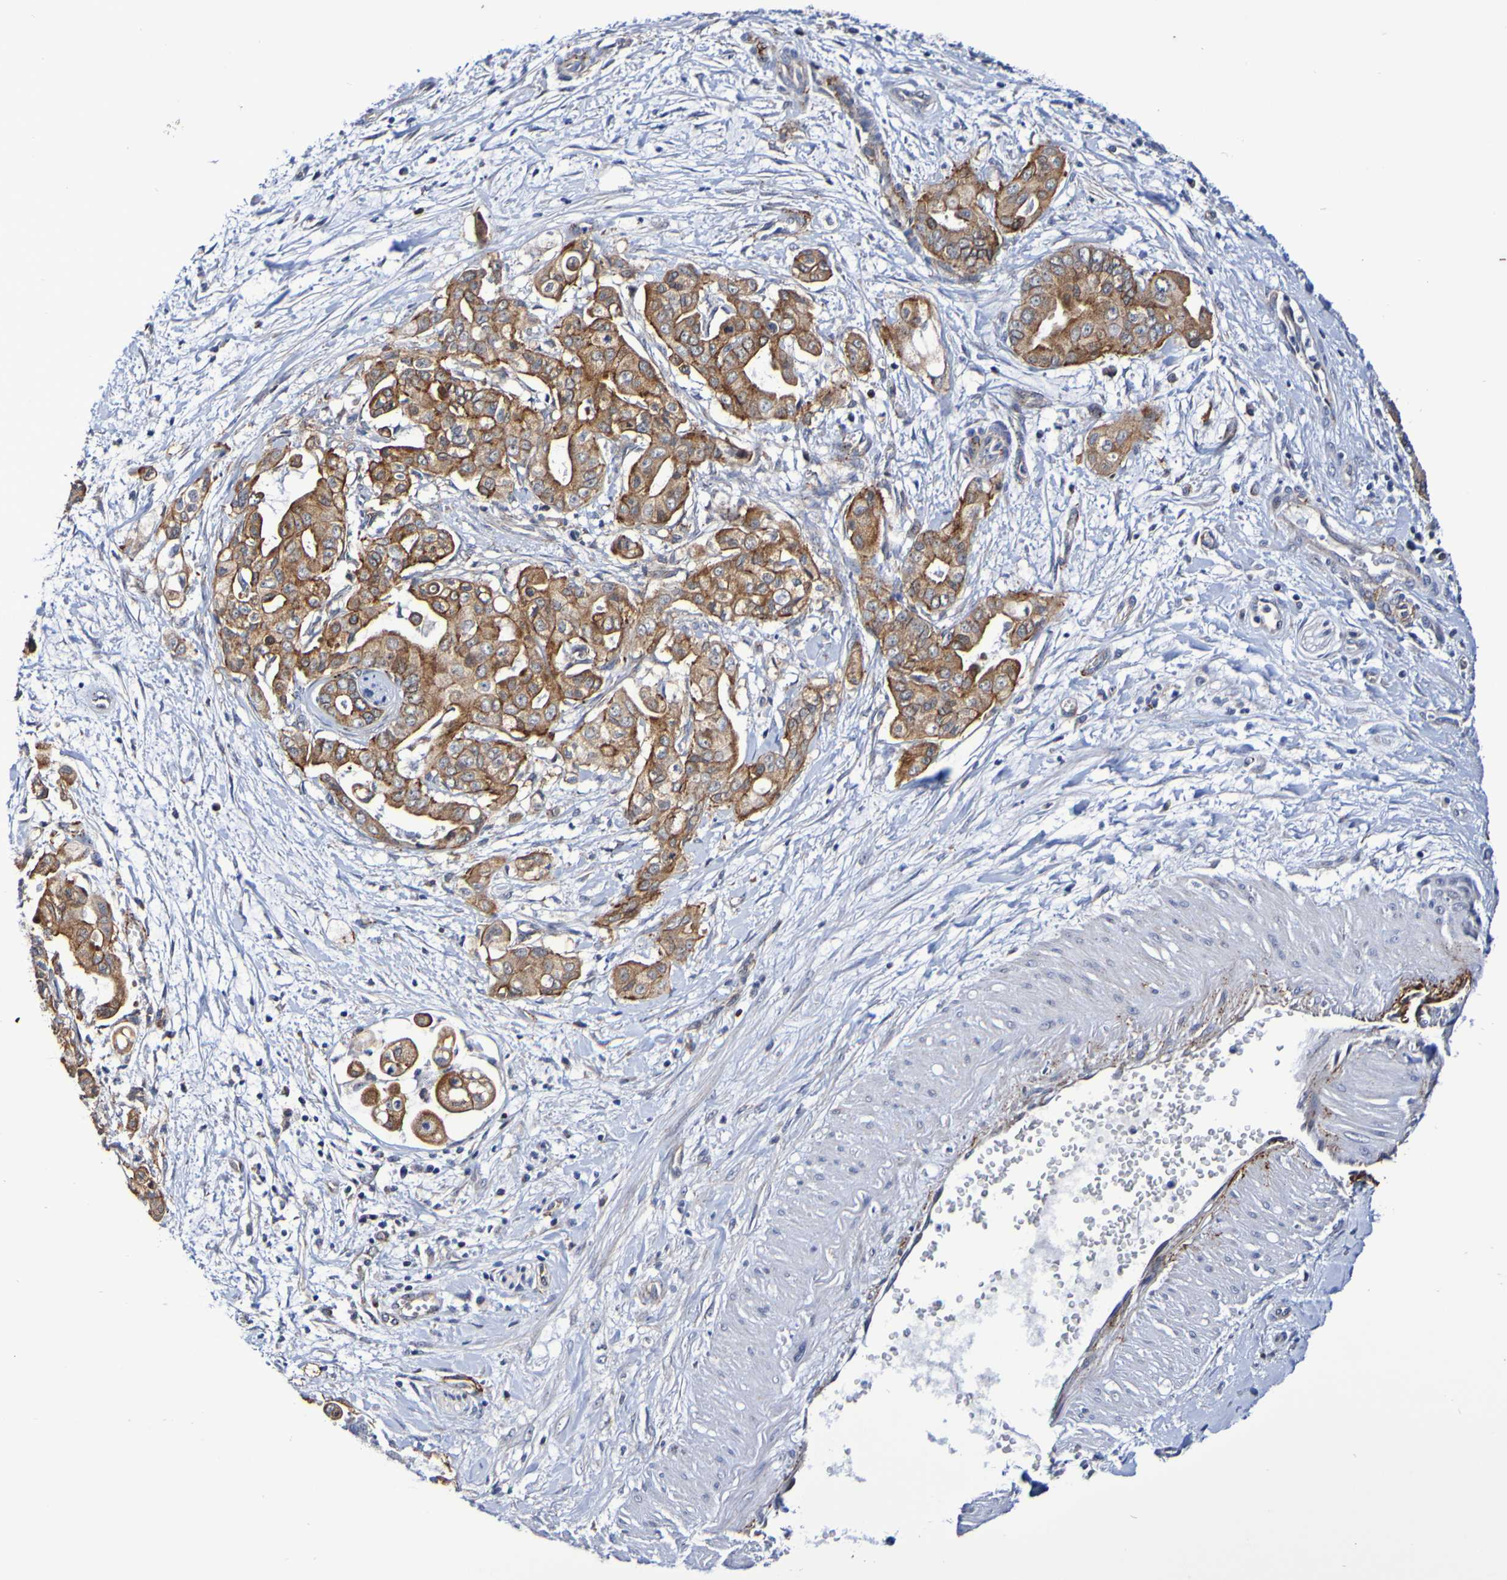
{"staining": {"intensity": "moderate", "quantity": ">75%", "location": "cytoplasmic/membranous"}, "tissue": "pancreatic cancer", "cell_type": "Tumor cells", "image_type": "cancer", "snomed": [{"axis": "morphology", "description": "Adenocarcinoma, NOS"}, {"axis": "topography", "description": "Pancreas"}], "caption": "Protein staining of pancreatic cancer (adenocarcinoma) tissue reveals moderate cytoplasmic/membranous expression in approximately >75% of tumor cells.", "gene": "GJB1", "patient": {"sex": "female", "age": 75}}